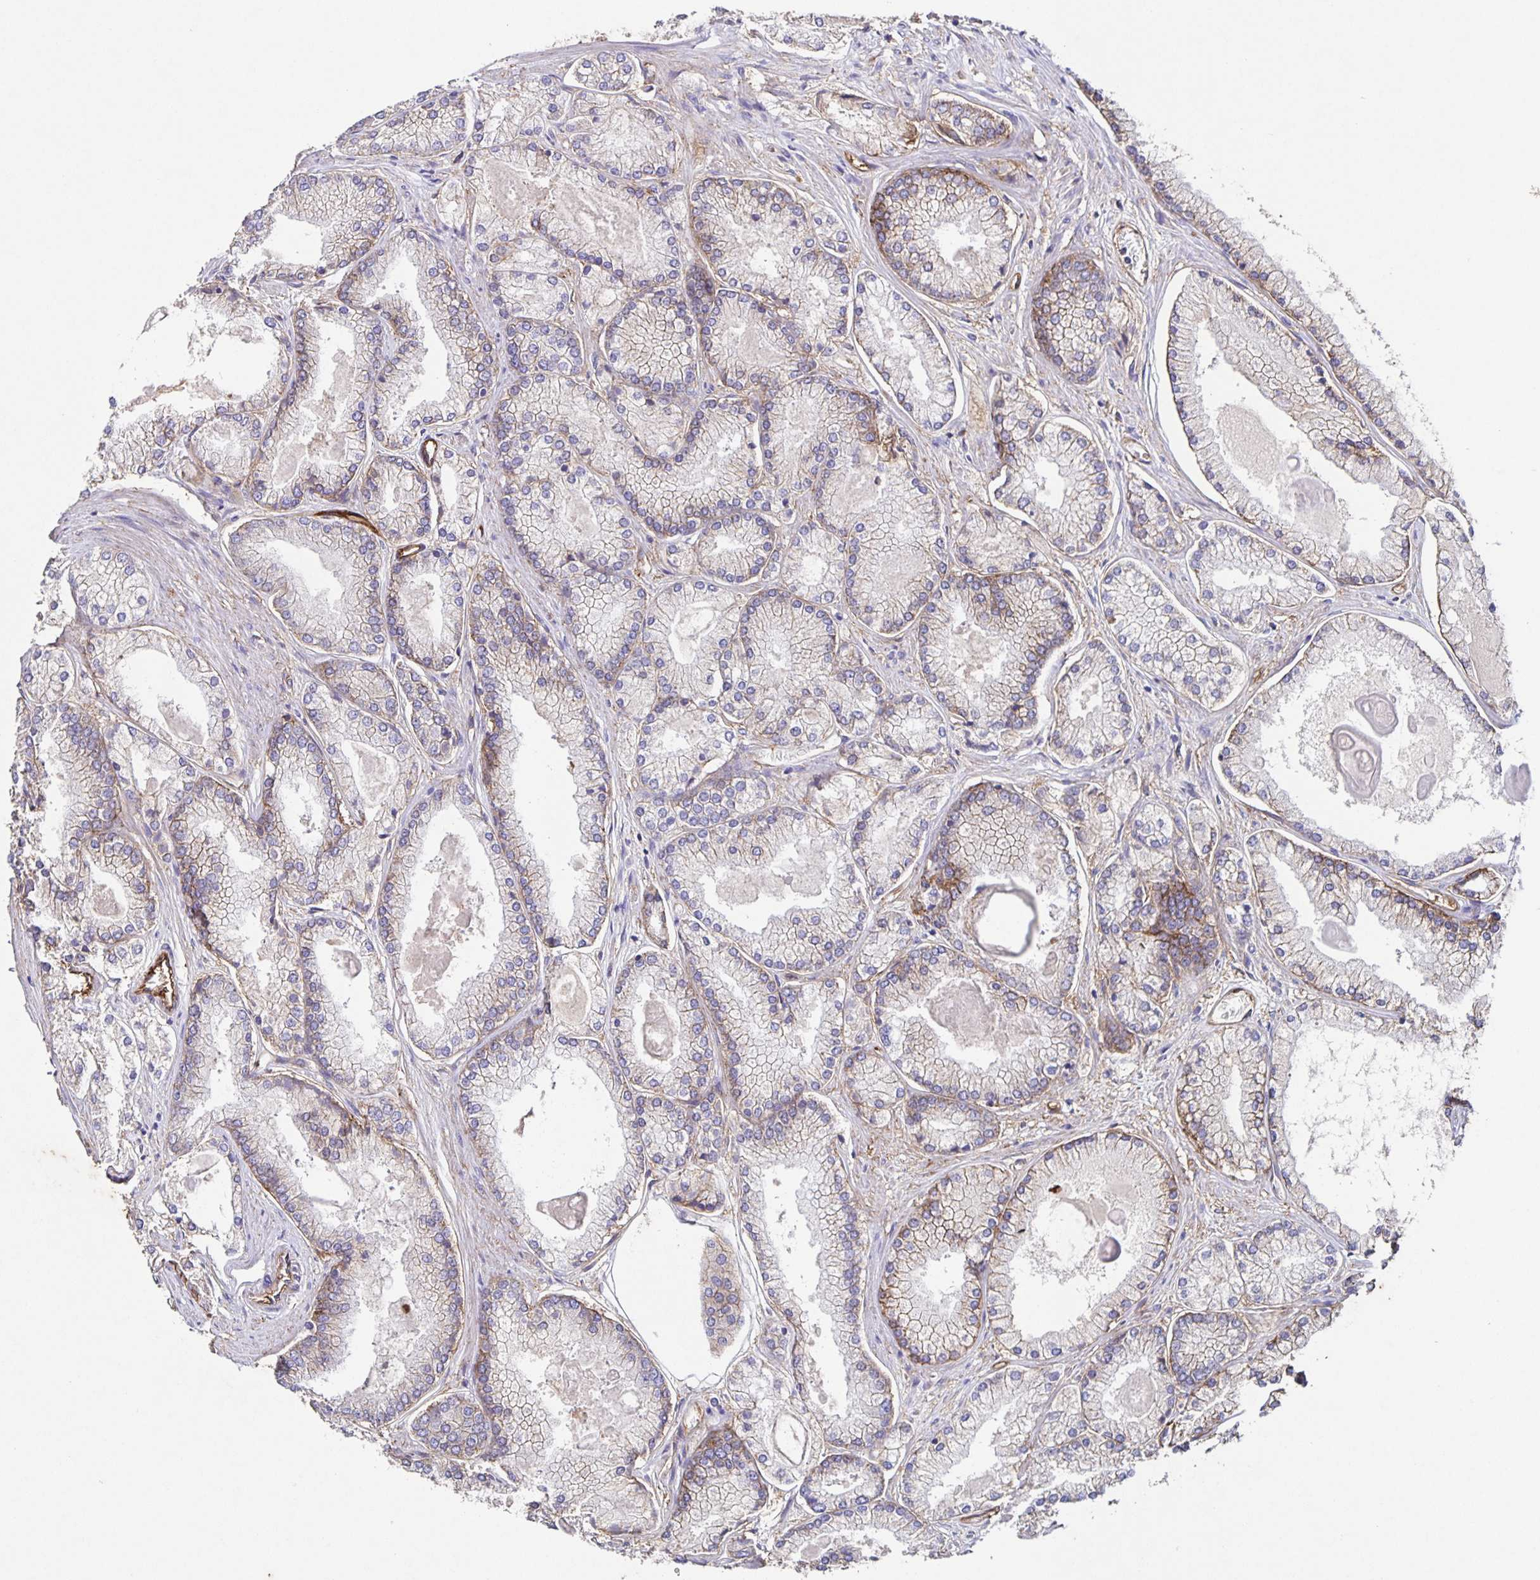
{"staining": {"intensity": "weak", "quantity": "<25%", "location": "cytoplasmic/membranous"}, "tissue": "prostate cancer", "cell_type": "Tumor cells", "image_type": "cancer", "snomed": [{"axis": "morphology", "description": "Adenocarcinoma, High grade"}, {"axis": "topography", "description": "Prostate"}], "caption": "The IHC micrograph has no significant staining in tumor cells of prostate cancer (adenocarcinoma (high-grade)) tissue.", "gene": "ITGA2", "patient": {"sex": "male", "age": 68}}